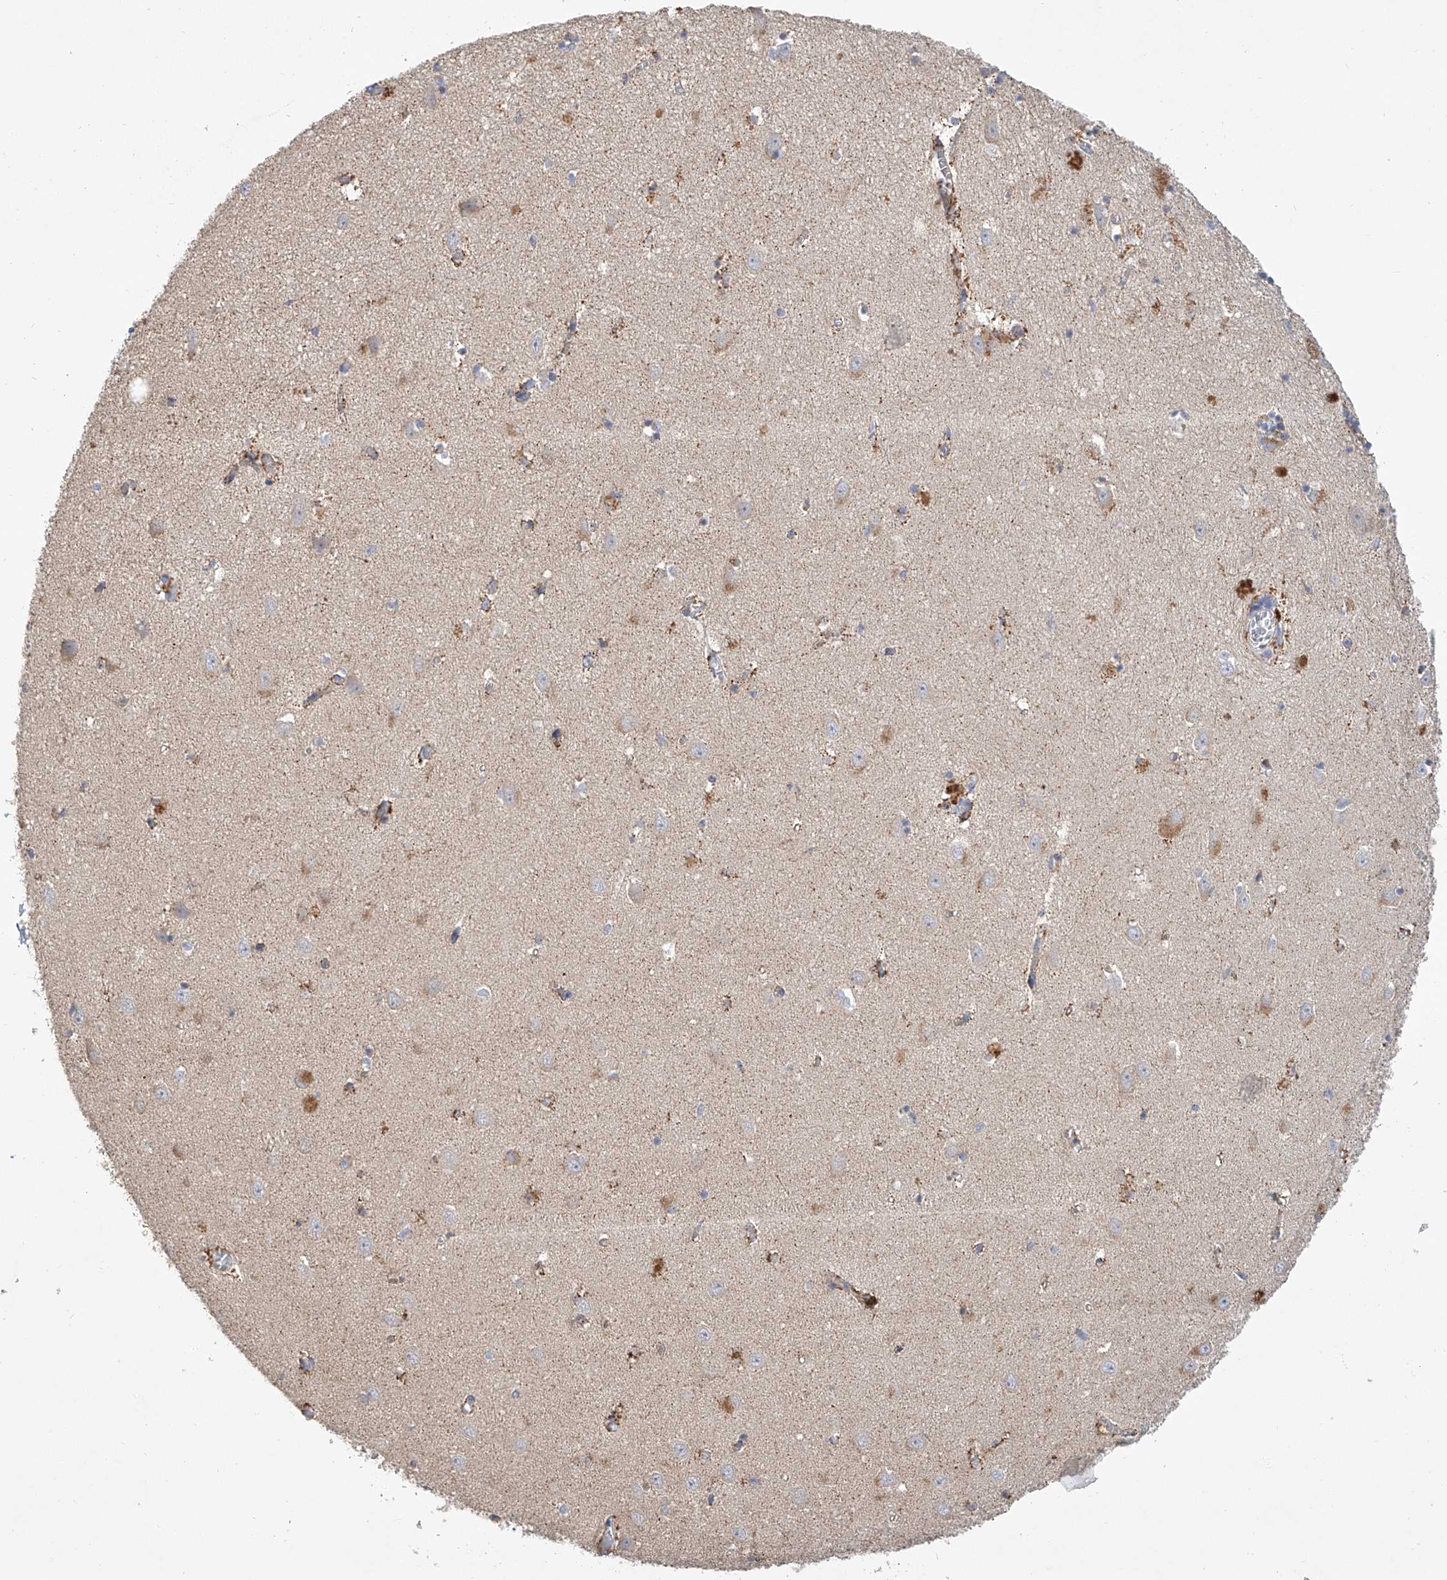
{"staining": {"intensity": "moderate", "quantity": "<25%", "location": "cytoplasmic/membranous"}, "tissue": "hippocampus", "cell_type": "Glial cells", "image_type": "normal", "snomed": [{"axis": "morphology", "description": "Normal tissue, NOS"}, {"axis": "topography", "description": "Hippocampus"}], "caption": "DAB immunohistochemical staining of benign hippocampus demonstrates moderate cytoplasmic/membranous protein staining in approximately <25% of glial cells. The staining was performed using DAB (3,3'-diaminobenzidine) to visualize the protein expression in brown, while the nuclei were stained in blue with hematoxylin (Magnification: 20x).", "gene": "AMD1", "patient": {"sex": "female", "age": 64}}